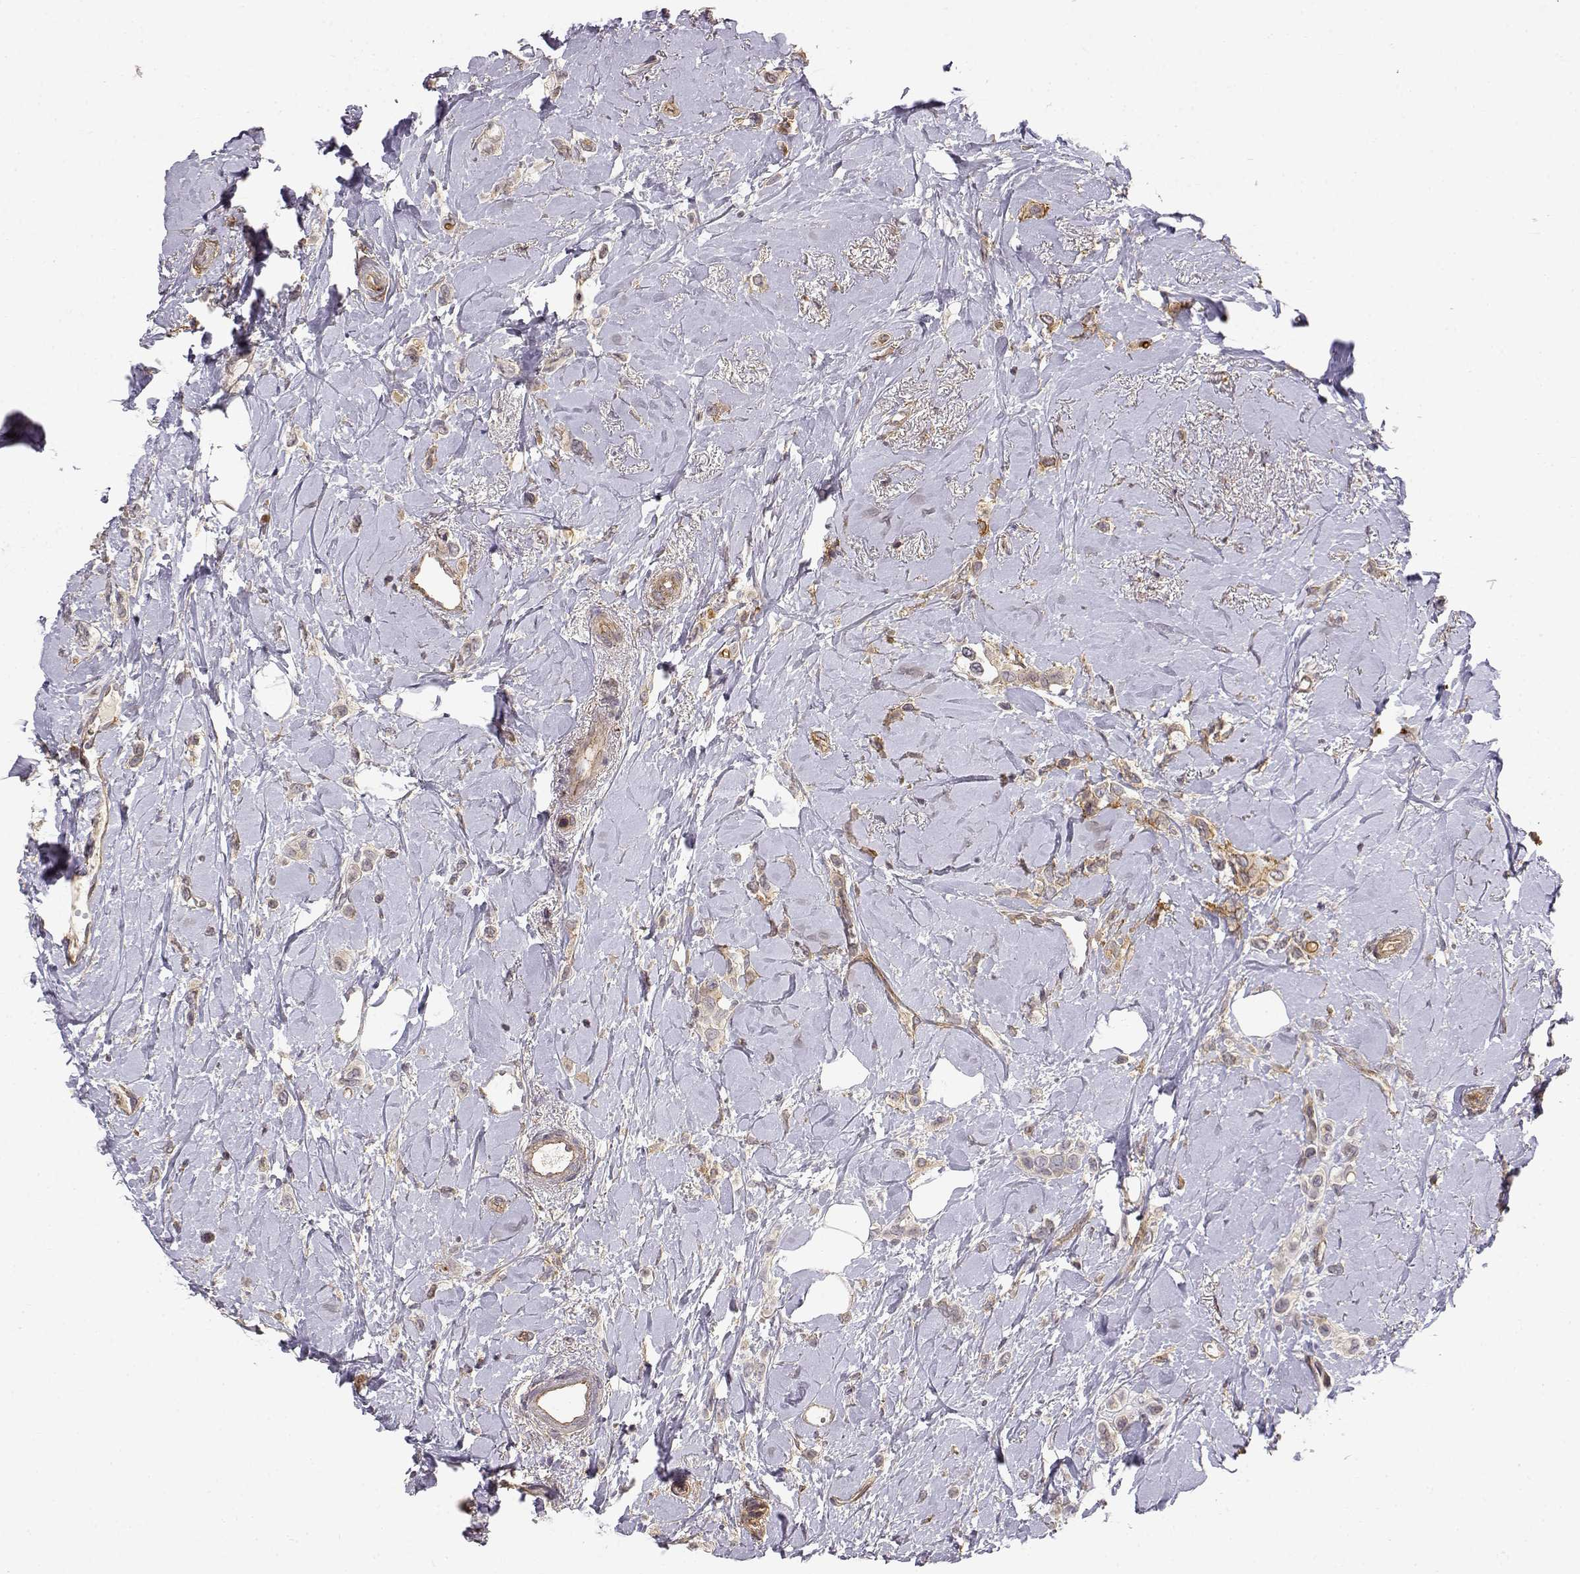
{"staining": {"intensity": "moderate", "quantity": "<25%", "location": "cytoplasmic/membranous"}, "tissue": "breast cancer", "cell_type": "Tumor cells", "image_type": "cancer", "snomed": [{"axis": "morphology", "description": "Lobular carcinoma"}, {"axis": "topography", "description": "Breast"}], "caption": "High-power microscopy captured an immunohistochemistry photomicrograph of breast cancer, revealing moderate cytoplasmic/membranous expression in approximately <25% of tumor cells.", "gene": "IFITM1", "patient": {"sex": "female", "age": 66}}